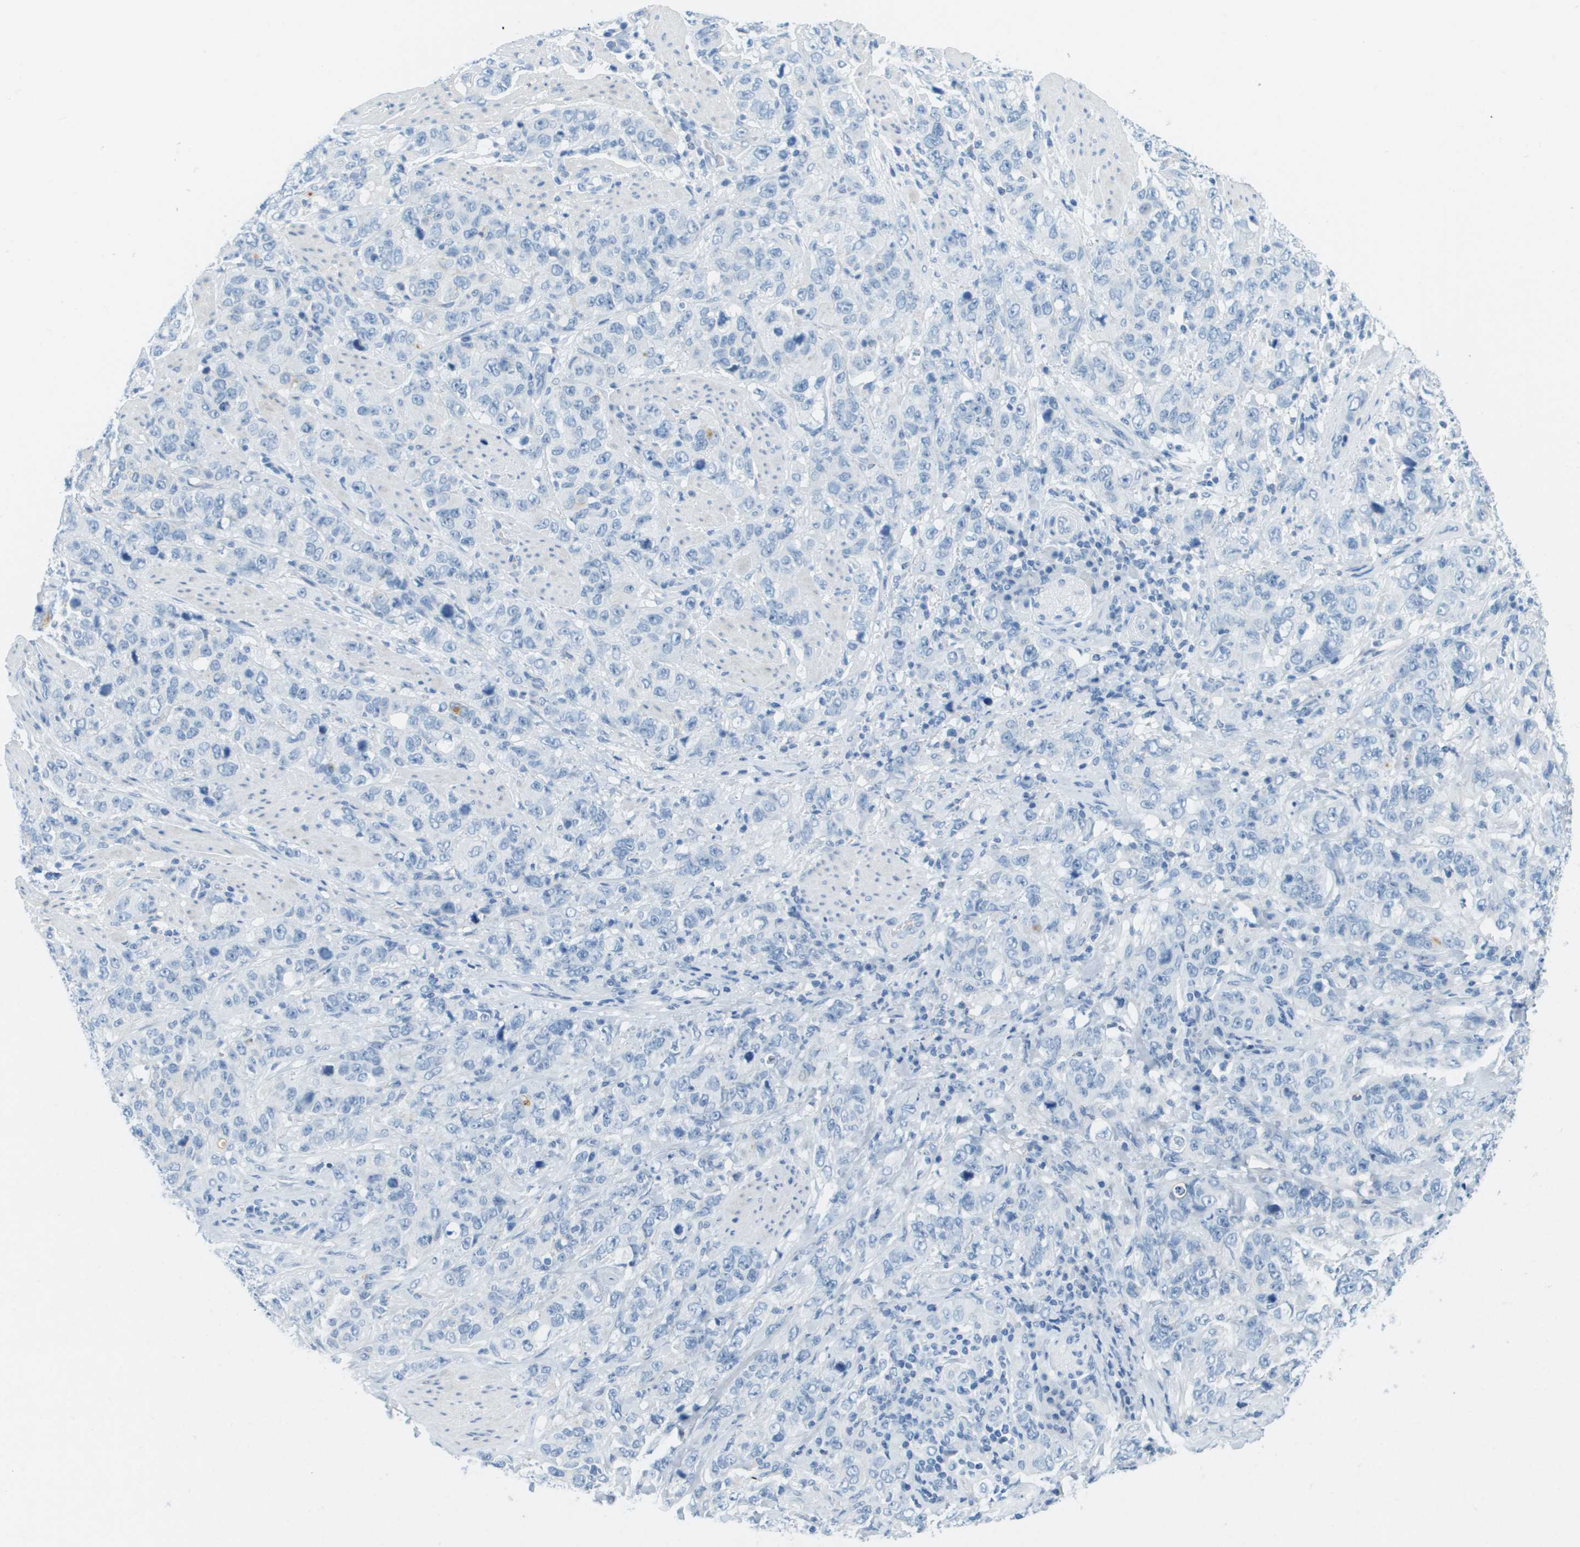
{"staining": {"intensity": "negative", "quantity": "none", "location": "none"}, "tissue": "stomach cancer", "cell_type": "Tumor cells", "image_type": "cancer", "snomed": [{"axis": "morphology", "description": "Adenocarcinoma, NOS"}, {"axis": "topography", "description": "Stomach"}], "caption": "High magnification brightfield microscopy of stomach cancer stained with DAB (3,3'-diaminobenzidine) (brown) and counterstained with hematoxylin (blue): tumor cells show no significant expression.", "gene": "CDHR2", "patient": {"sex": "male", "age": 48}}